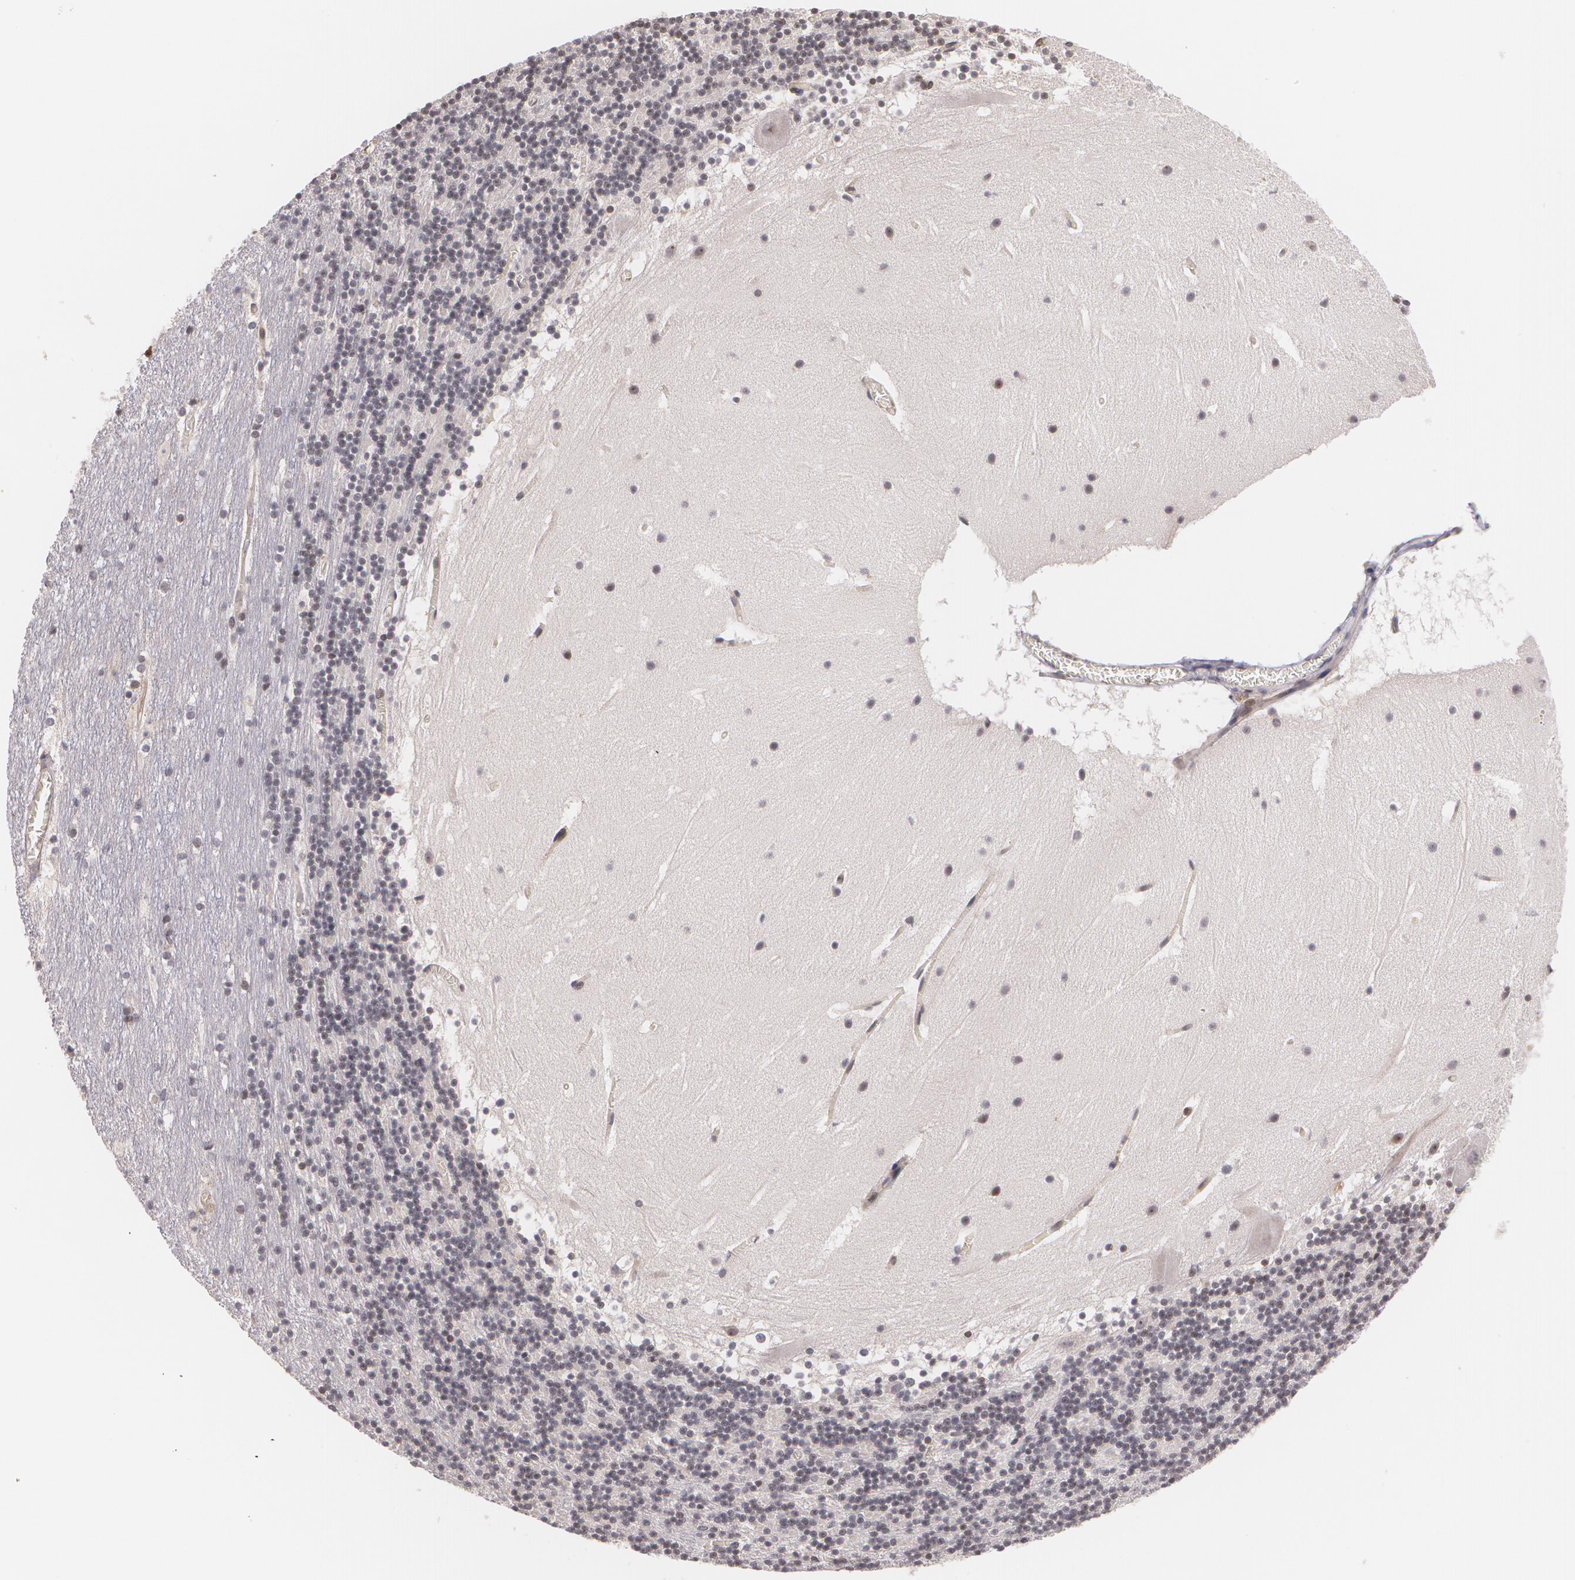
{"staining": {"intensity": "weak", "quantity": "<25%", "location": "nuclear"}, "tissue": "cerebellum", "cell_type": "Cells in granular layer", "image_type": "normal", "snomed": [{"axis": "morphology", "description": "Normal tissue, NOS"}, {"axis": "topography", "description": "Cerebellum"}], "caption": "This is a histopathology image of IHC staining of unremarkable cerebellum, which shows no positivity in cells in granular layer. Brightfield microscopy of immunohistochemistry stained with DAB (3,3'-diaminobenzidine) (brown) and hematoxylin (blue), captured at high magnification.", "gene": "VAV3", "patient": {"sex": "male", "age": 45}}